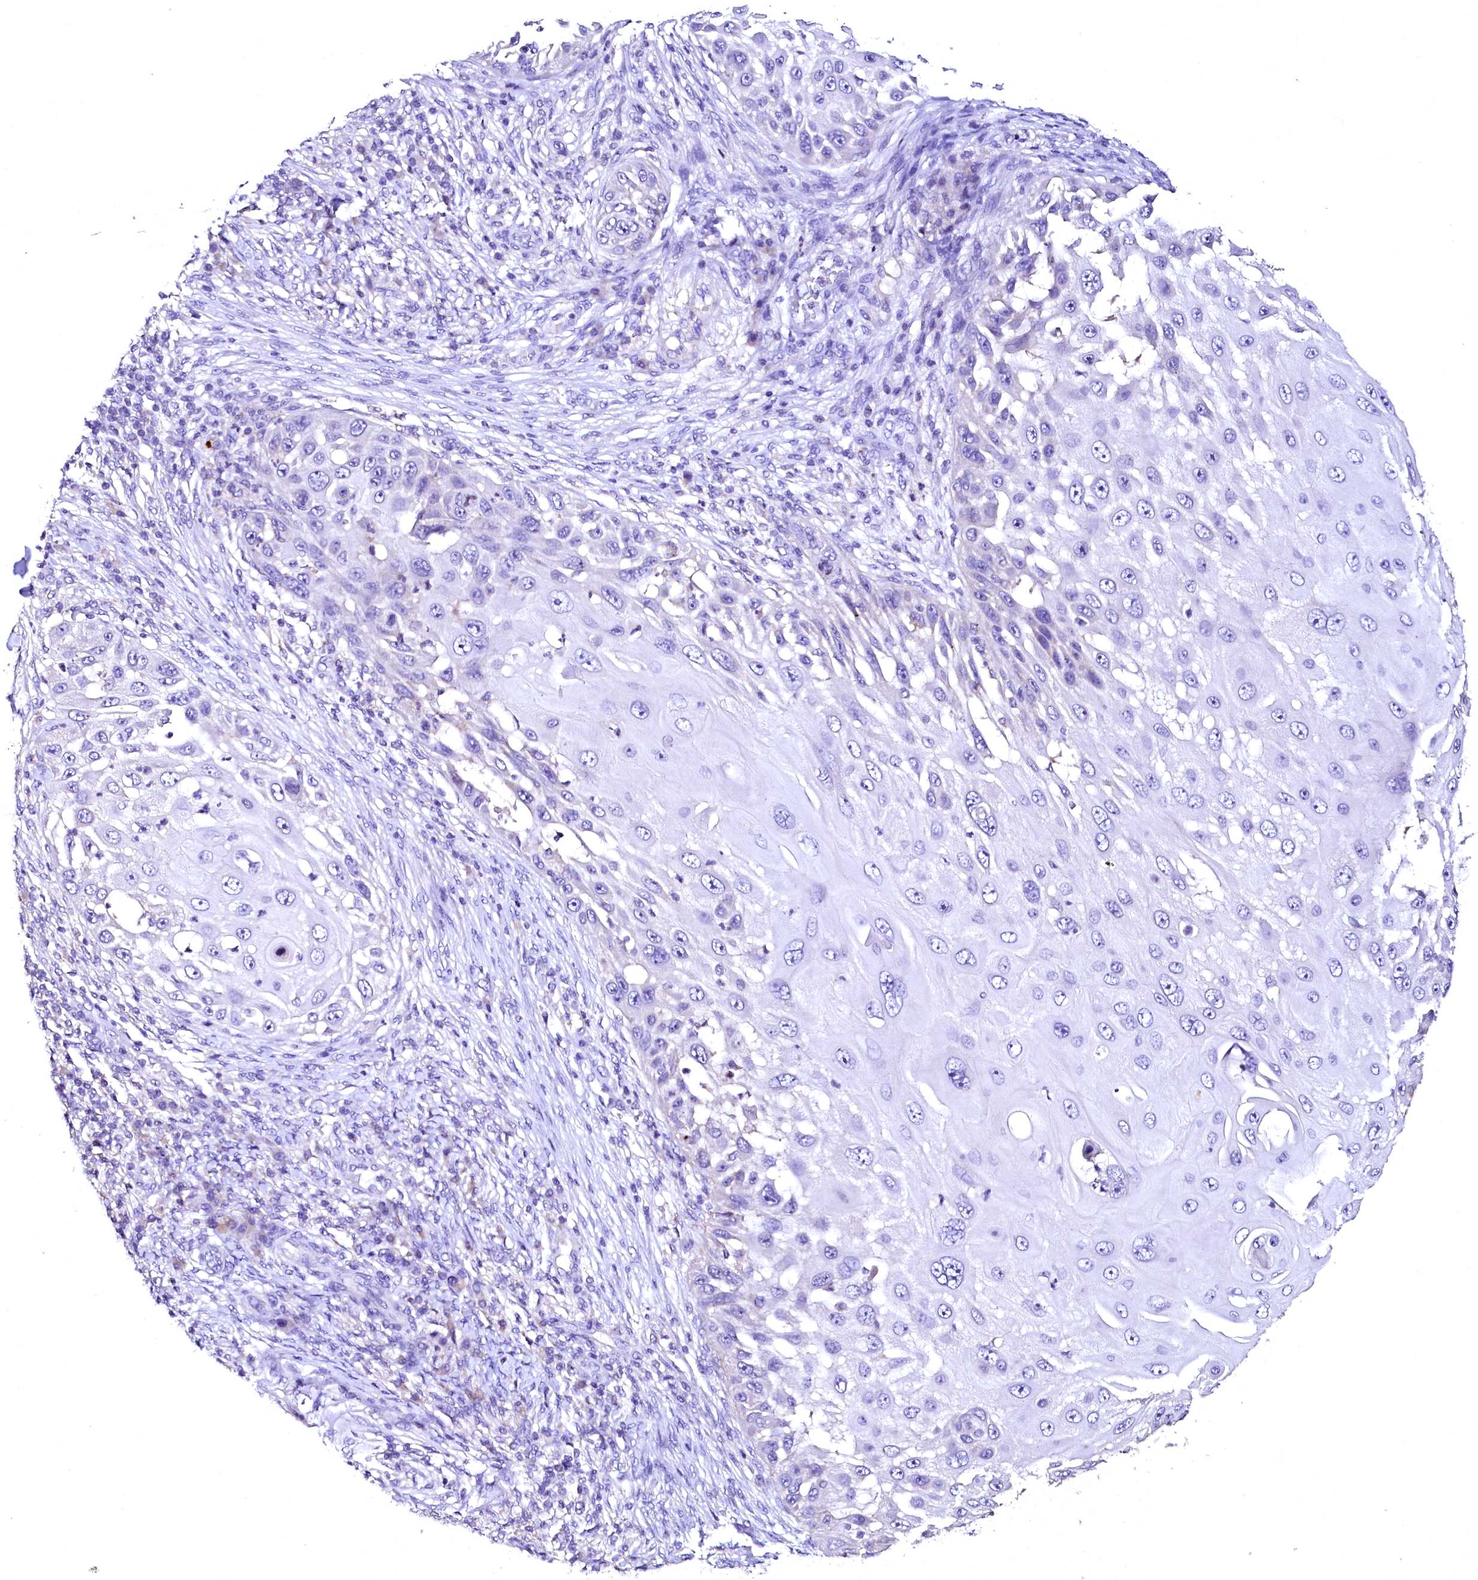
{"staining": {"intensity": "negative", "quantity": "none", "location": "none"}, "tissue": "skin cancer", "cell_type": "Tumor cells", "image_type": "cancer", "snomed": [{"axis": "morphology", "description": "Squamous cell carcinoma, NOS"}, {"axis": "topography", "description": "Skin"}], "caption": "IHC micrograph of squamous cell carcinoma (skin) stained for a protein (brown), which exhibits no positivity in tumor cells.", "gene": "NALF1", "patient": {"sex": "female", "age": 44}}